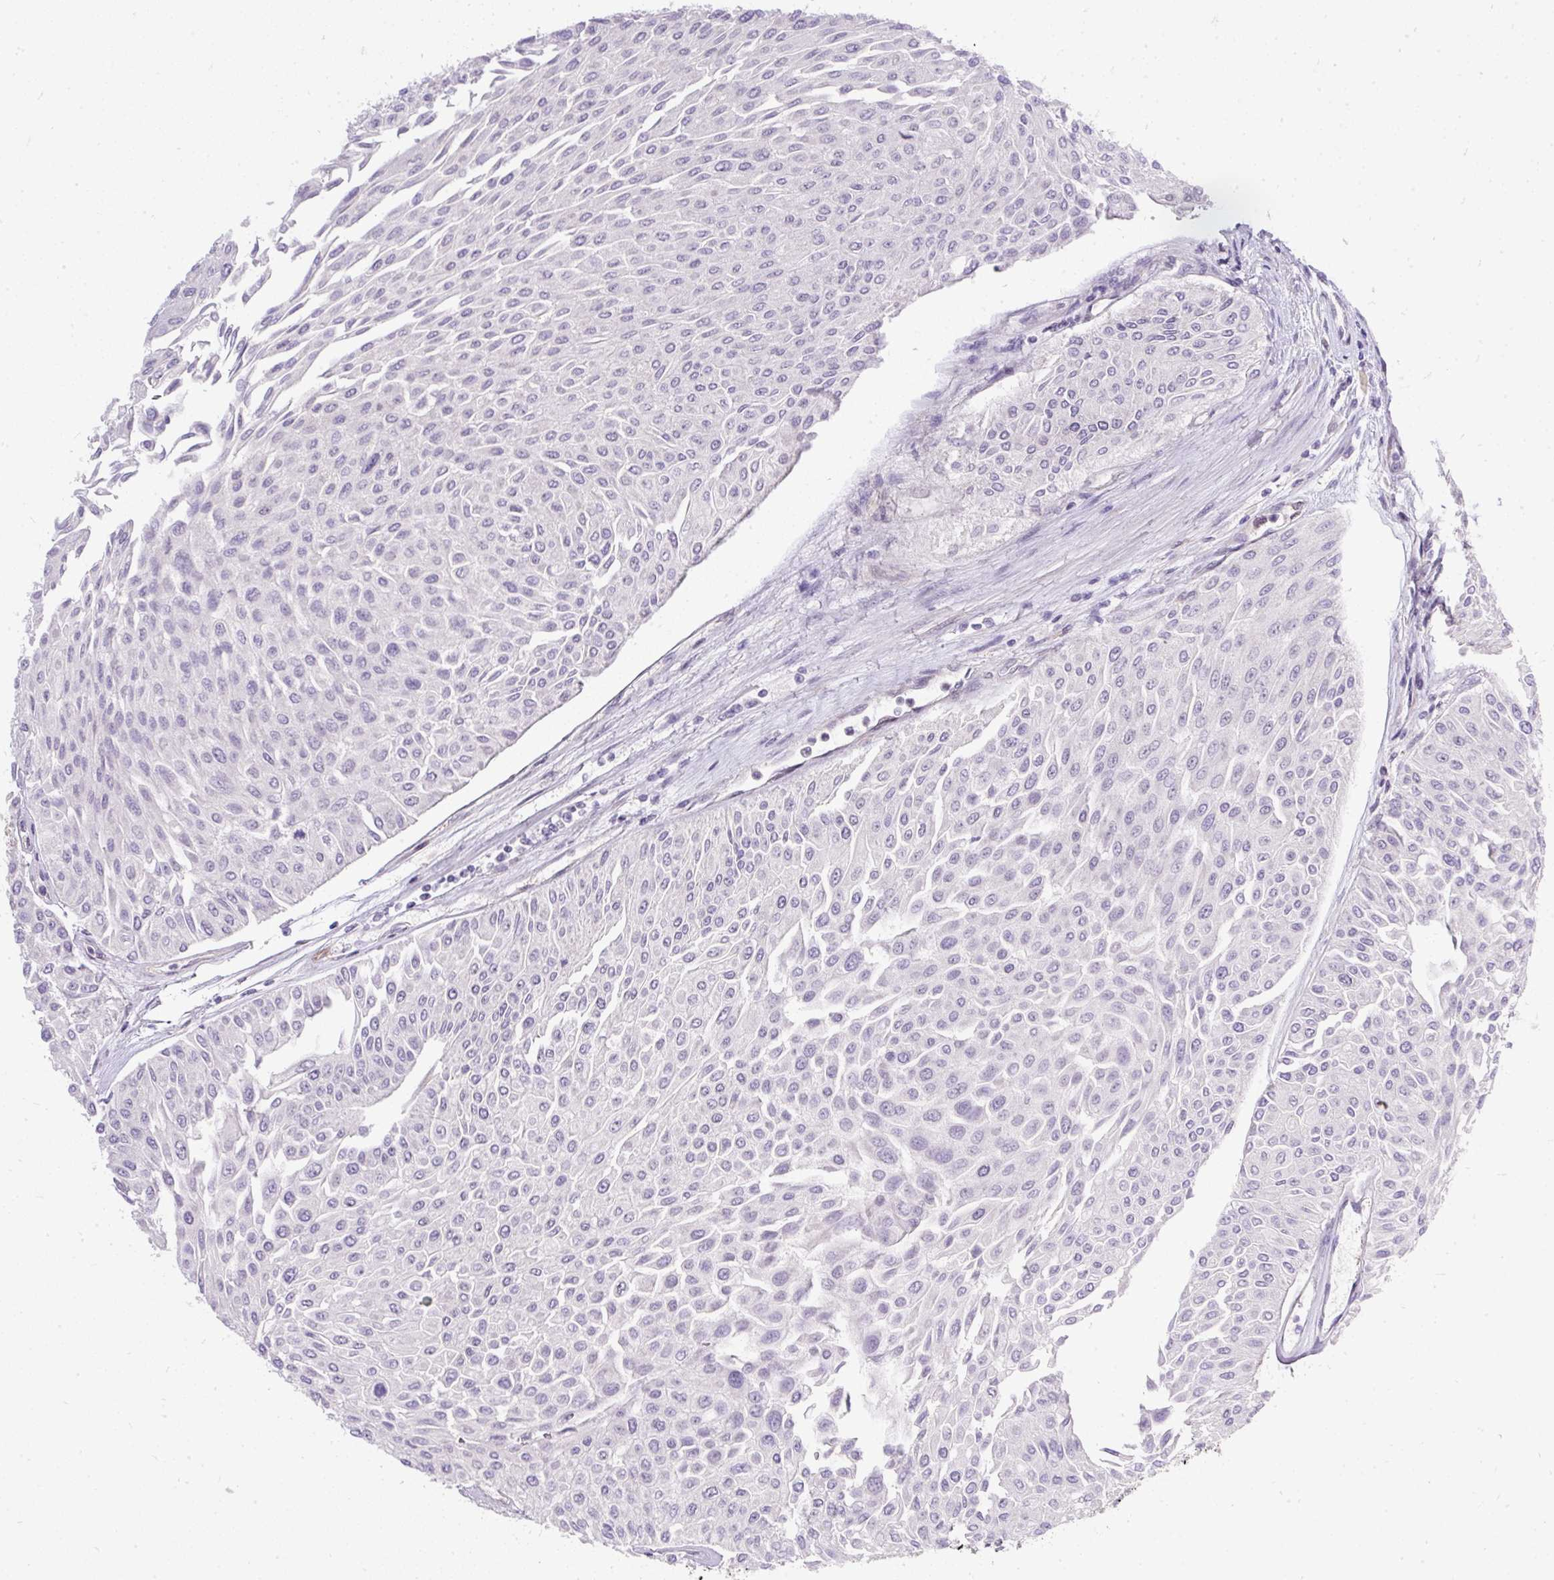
{"staining": {"intensity": "negative", "quantity": "none", "location": "none"}, "tissue": "urothelial cancer", "cell_type": "Tumor cells", "image_type": "cancer", "snomed": [{"axis": "morphology", "description": "Urothelial carcinoma, Low grade"}, {"axis": "topography", "description": "Urinary bladder"}], "caption": "Immunohistochemistry of human low-grade urothelial carcinoma reveals no staining in tumor cells. (DAB immunohistochemistry (IHC), high magnification).", "gene": "TRIM17", "patient": {"sex": "male", "age": 67}}